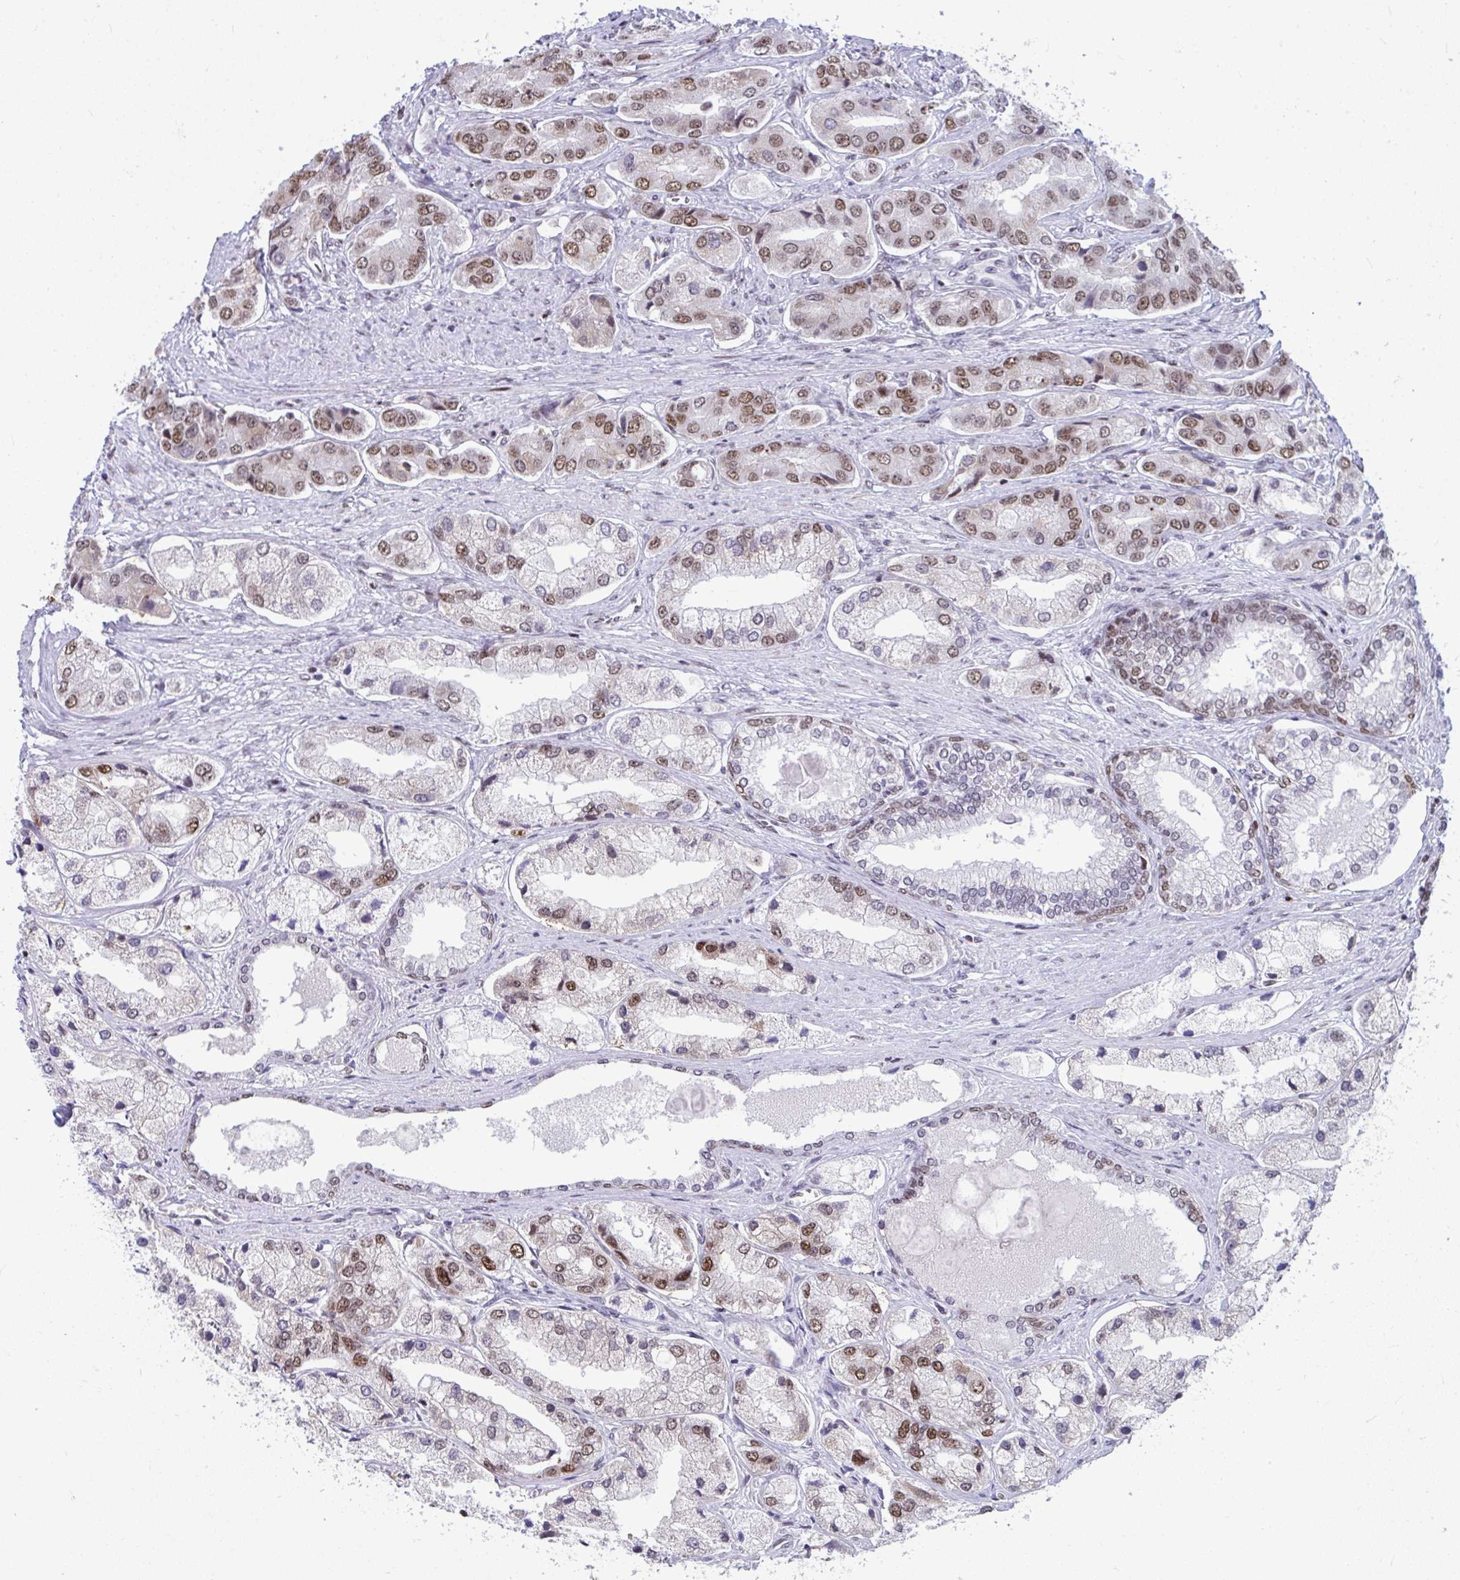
{"staining": {"intensity": "moderate", "quantity": "25%-75%", "location": "nuclear"}, "tissue": "prostate cancer", "cell_type": "Tumor cells", "image_type": "cancer", "snomed": [{"axis": "morphology", "description": "Adenocarcinoma, Low grade"}, {"axis": "topography", "description": "Prostate"}], "caption": "Protein staining of prostate adenocarcinoma (low-grade) tissue shows moderate nuclear positivity in approximately 25%-75% of tumor cells. (brown staining indicates protein expression, while blue staining denotes nuclei).", "gene": "SLC35C2", "patient": {"sex": "male", "age": 69}}